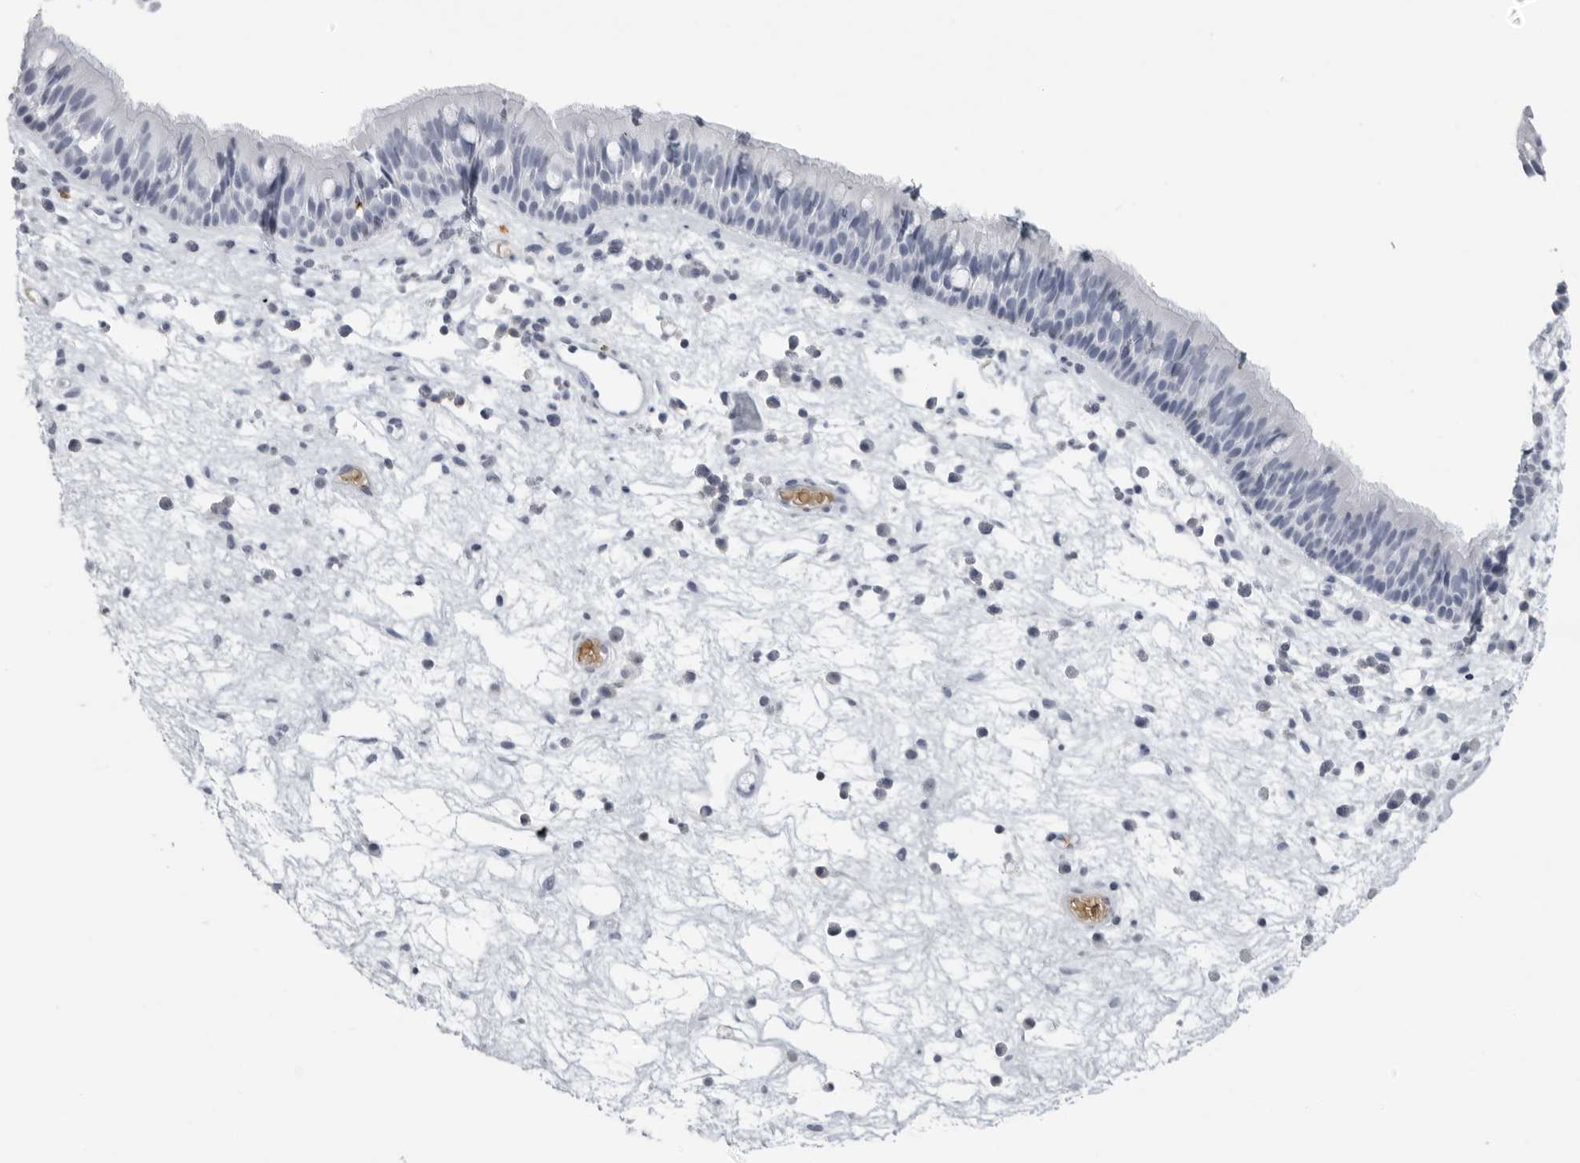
{"staining": {"intensity": "negative", "quantity": "none", "location": "none"}, "tissue": "nasopharynx", "cell_type": "Respiratory epithelial cells", "image_type": "normal", "snomed": [{"axis": "morphology", "description": "Normal tissue, NOS"}, {"axis": "morphology", "description": "Inflammation, NOS"}, {"axis": "morphology", "description": "Malignant melanoma, Metastatic site"}, {"axis": "topography", "description": "Nasopharynx"}], "caption": "A high-resolution micrograph shows immunohistochemistry (IHC) staining of normal nasopharynx, which demonstrates no significant staining in respiratory epithelial cells.", "gene": "EPB41", "patient": {"sex": "male", "age": 70}}